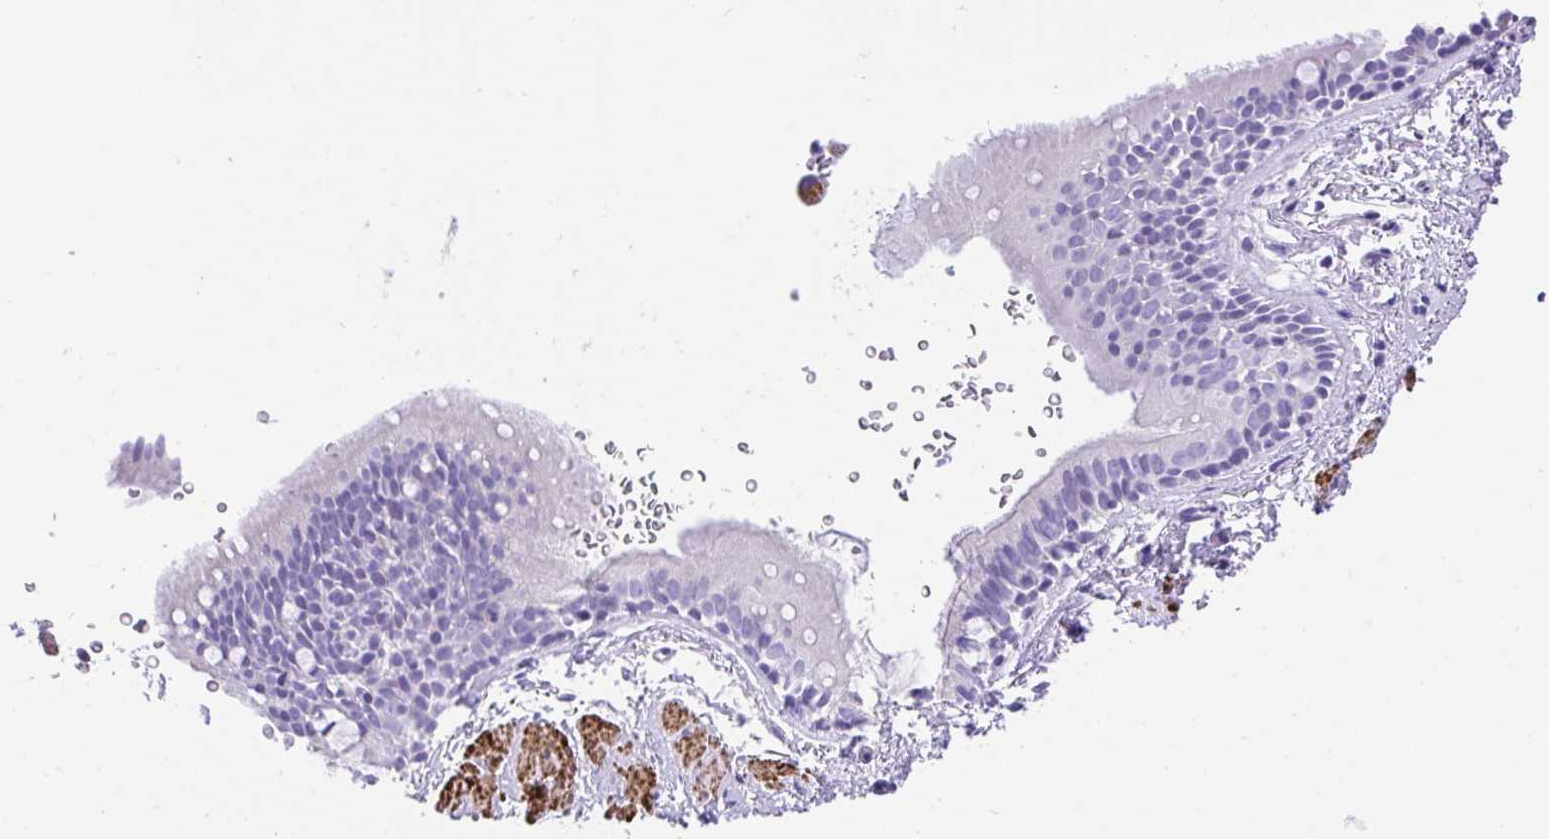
{"staining": {"intensity": "negative", "quantity": "none", "location": "none"}, "tissue": "bronchus", "cell_type": "Respiratory epithelial cells", "image_type": "normal", "snomed": [{"axis": "morphology", "description": "Normal tissue, NOS"}, {"axis": "topography", "description": "Lymph node"}, {"axis": "topography", "description": "Cartilage tissue"}, {"axis": "topography", "description": "Bronchus"}], "caption": "Immunohistochemistry micrograph of benign bronchus: bronchus stained with DAB (3,3'-diaminobenzidine) reveals no significant protein expression in respiratory epithelial cells.", "gene": "KCNN4", "patient": {"sex": "female", "age": 70}}